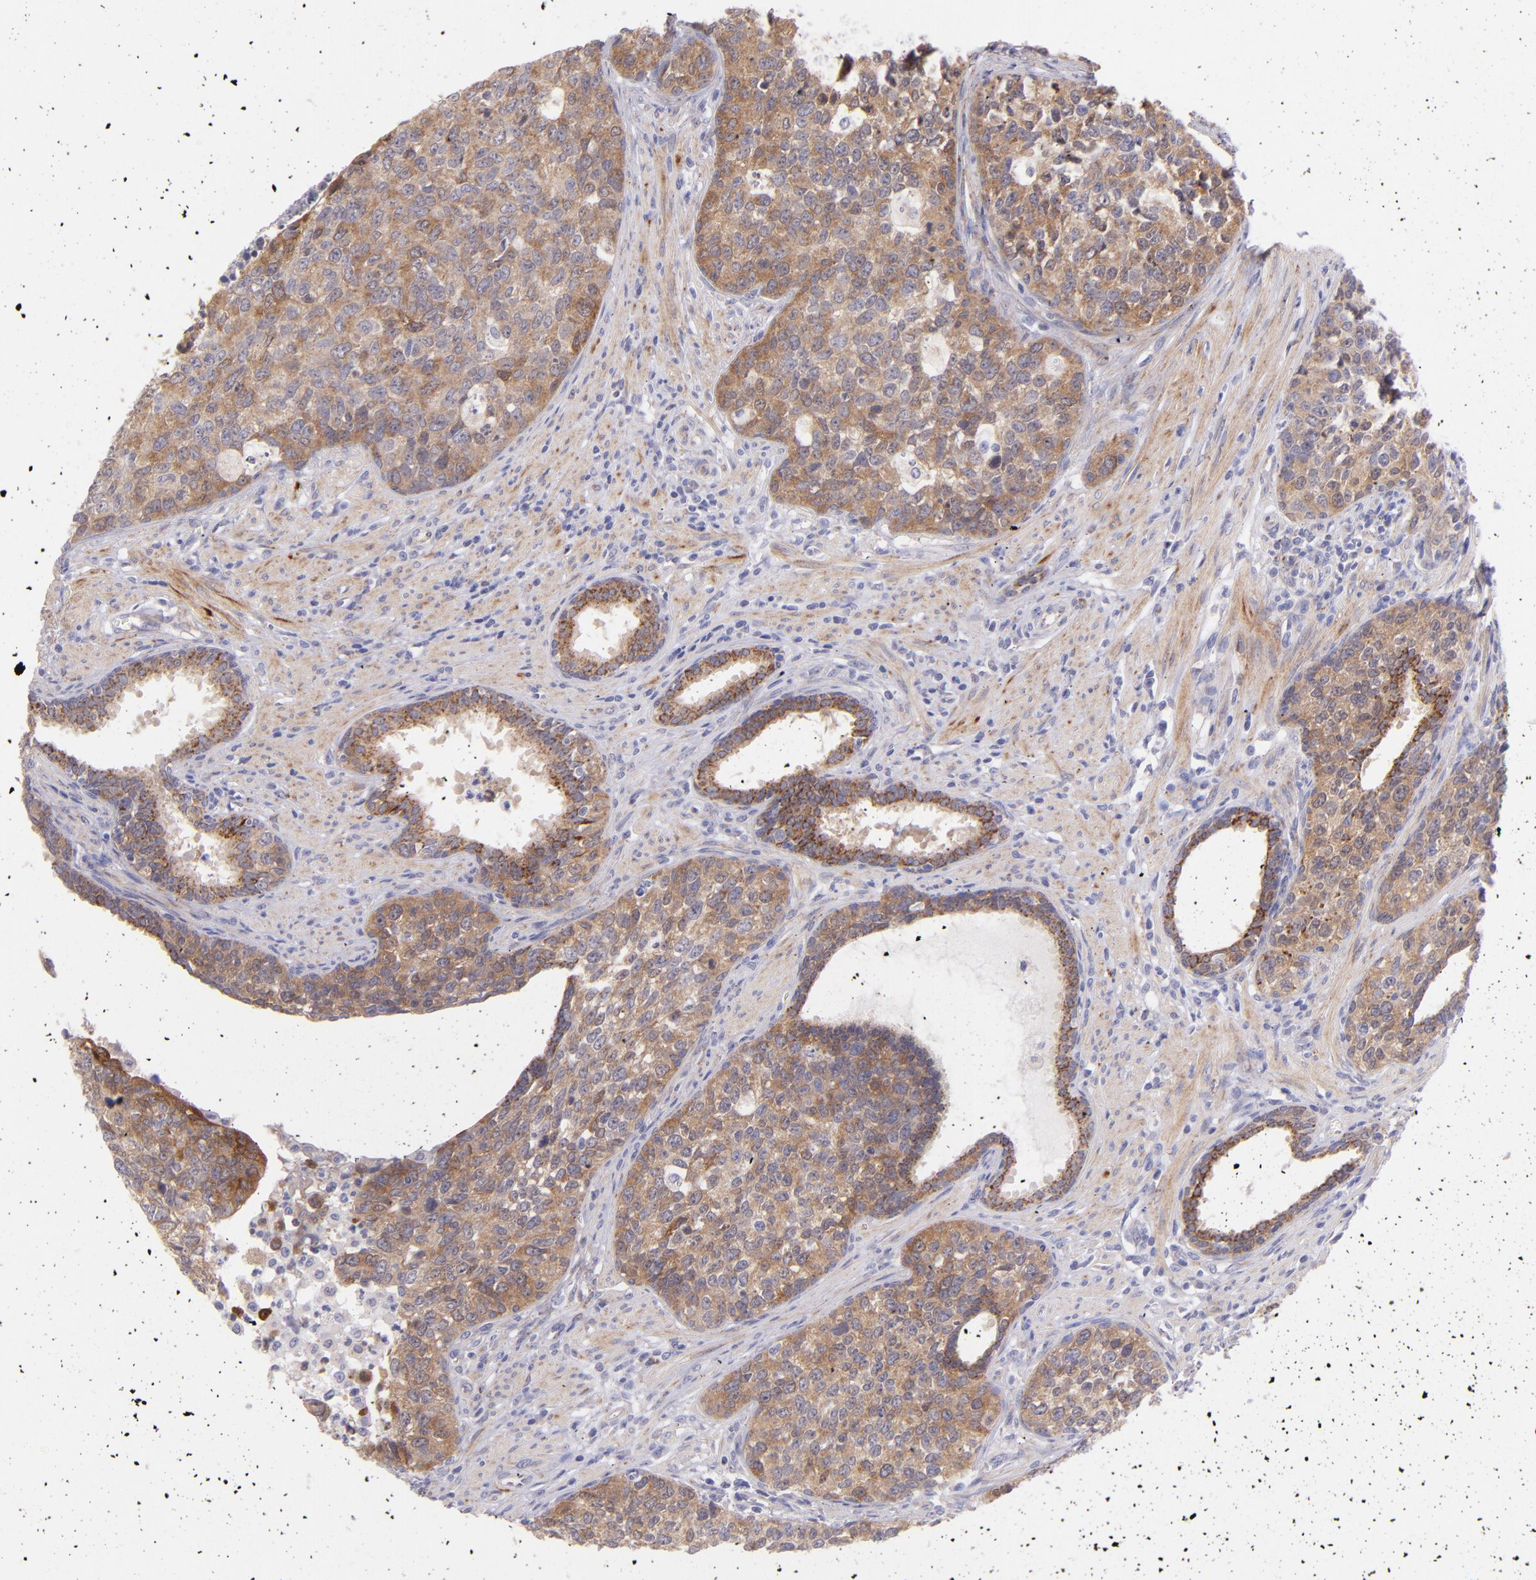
{"staining": {"intensity": "moderate", "quantity": ">75%", "location": "cytoplasmic/membranous"}, "tissue": "urothelial cancer", "cell_type": "Tumor cells", "image_type": "cancer", "snomed": [{"axis": "morphology", "description": "Urothelial carcinoma, High grade"}, {"axis": "topography", "description": "Urinary bladder"}], "caption": "Human urothelial cancer stained with a brown dye demonstrates moderate cytoplasmic/membranous positive positivity in about >75% of tumor cells.", "gene": "SH2D4A", "patient": {"sex": "male", "age": 81}}